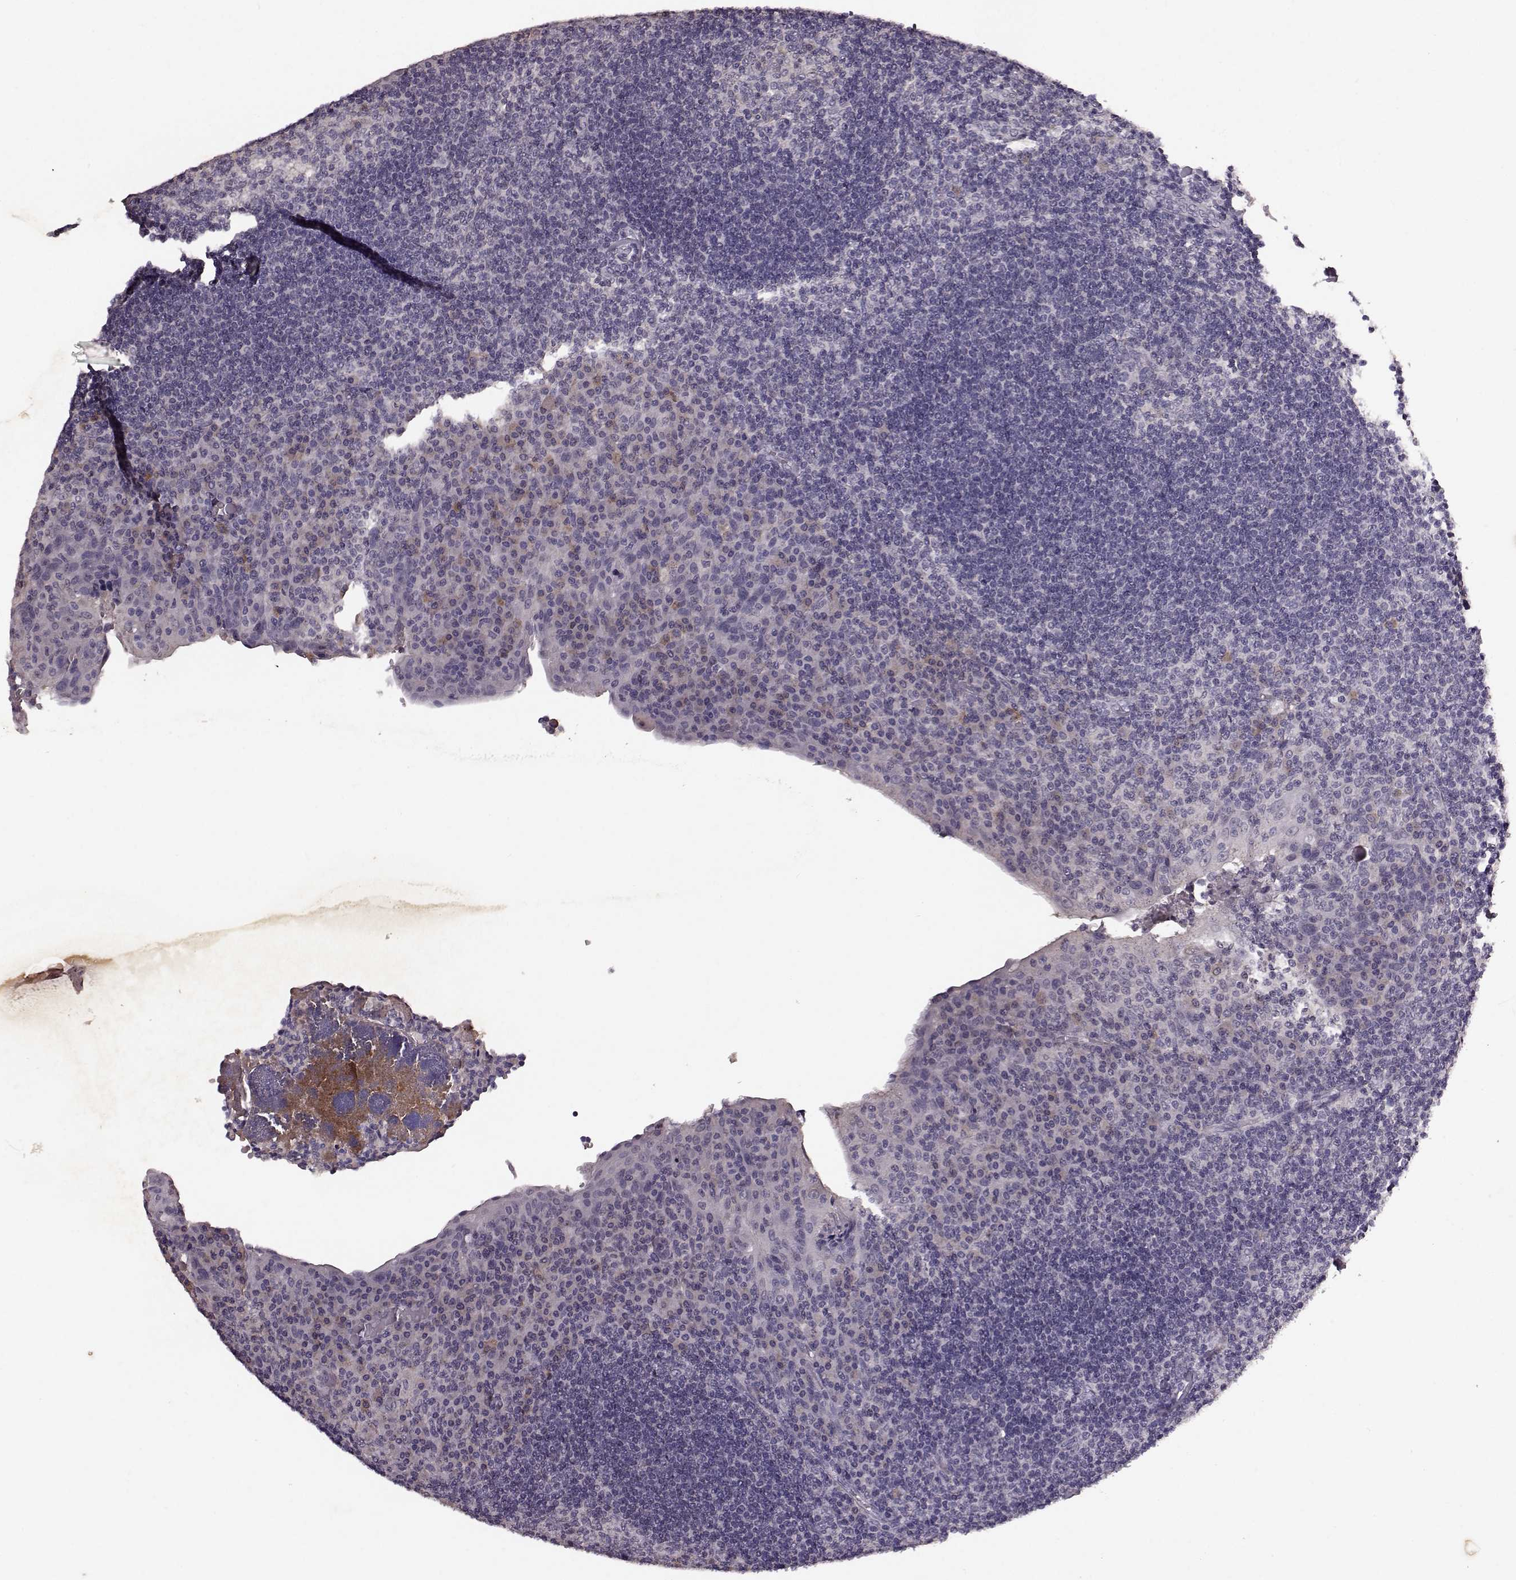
{"staining": {"intensity": "negative", "quantity": "none", "location": "none"}, "tissue": "tonsil", "cell_type": "Germinal center cells", "image_type": "normal", "snomed": [{"axis": "morphology", "description": "Normal tissue, NOS"}, {"axis": "topography", "description": "Tonsil"}], "caption": "Germinal center cells show no significant expression in unremarkable tonsil. (DAB (3,3'-diaminobenzidine) immunohistochemistry (IHC), high magnification).", "gene": "FRRS1L", "patient": {"sex": "male", "age": 17}}